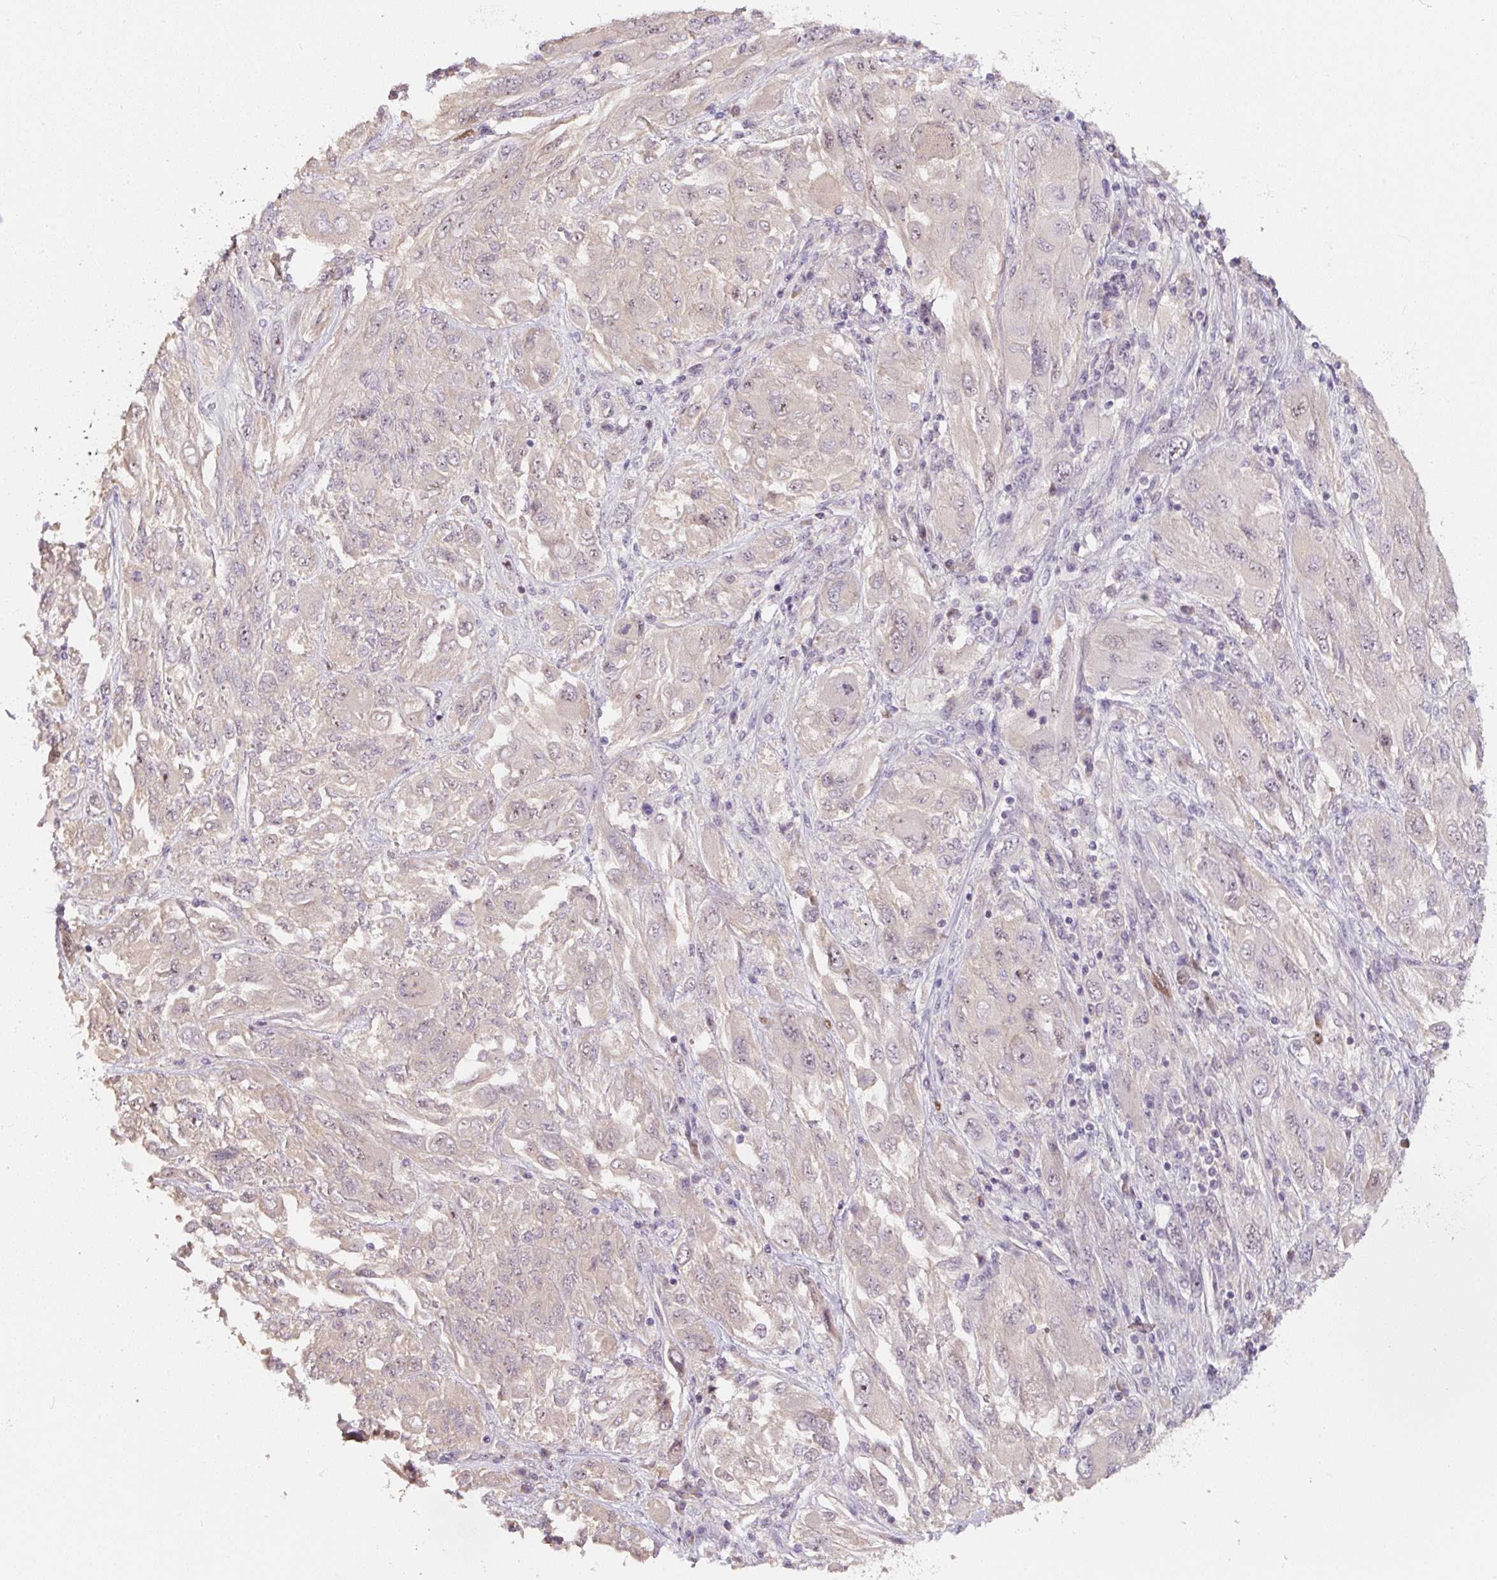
{"staining": {"intensity": "negative", "quantity": "none", "location": "none"}, "tissue": "melanoma", "cell_type": "Tumor cells", "image_type": "cancer", "snomed": [{"axis": "morphology", "description": "Malignant melanoma, NOS"}, {"axis": "topography", "description": "Skin"}], "caption": "DAB immunohistochemical staining of malignant melanoma exhibits no significant expression in tumor cells. The staining was performed using DAB to visualize the protein expression in brown, while the nuclei were stained in blue with hematoxylin (Magnification: 20x).", "gene": "PWWP3B", "patient": {"sex": "female", "age": 91}}